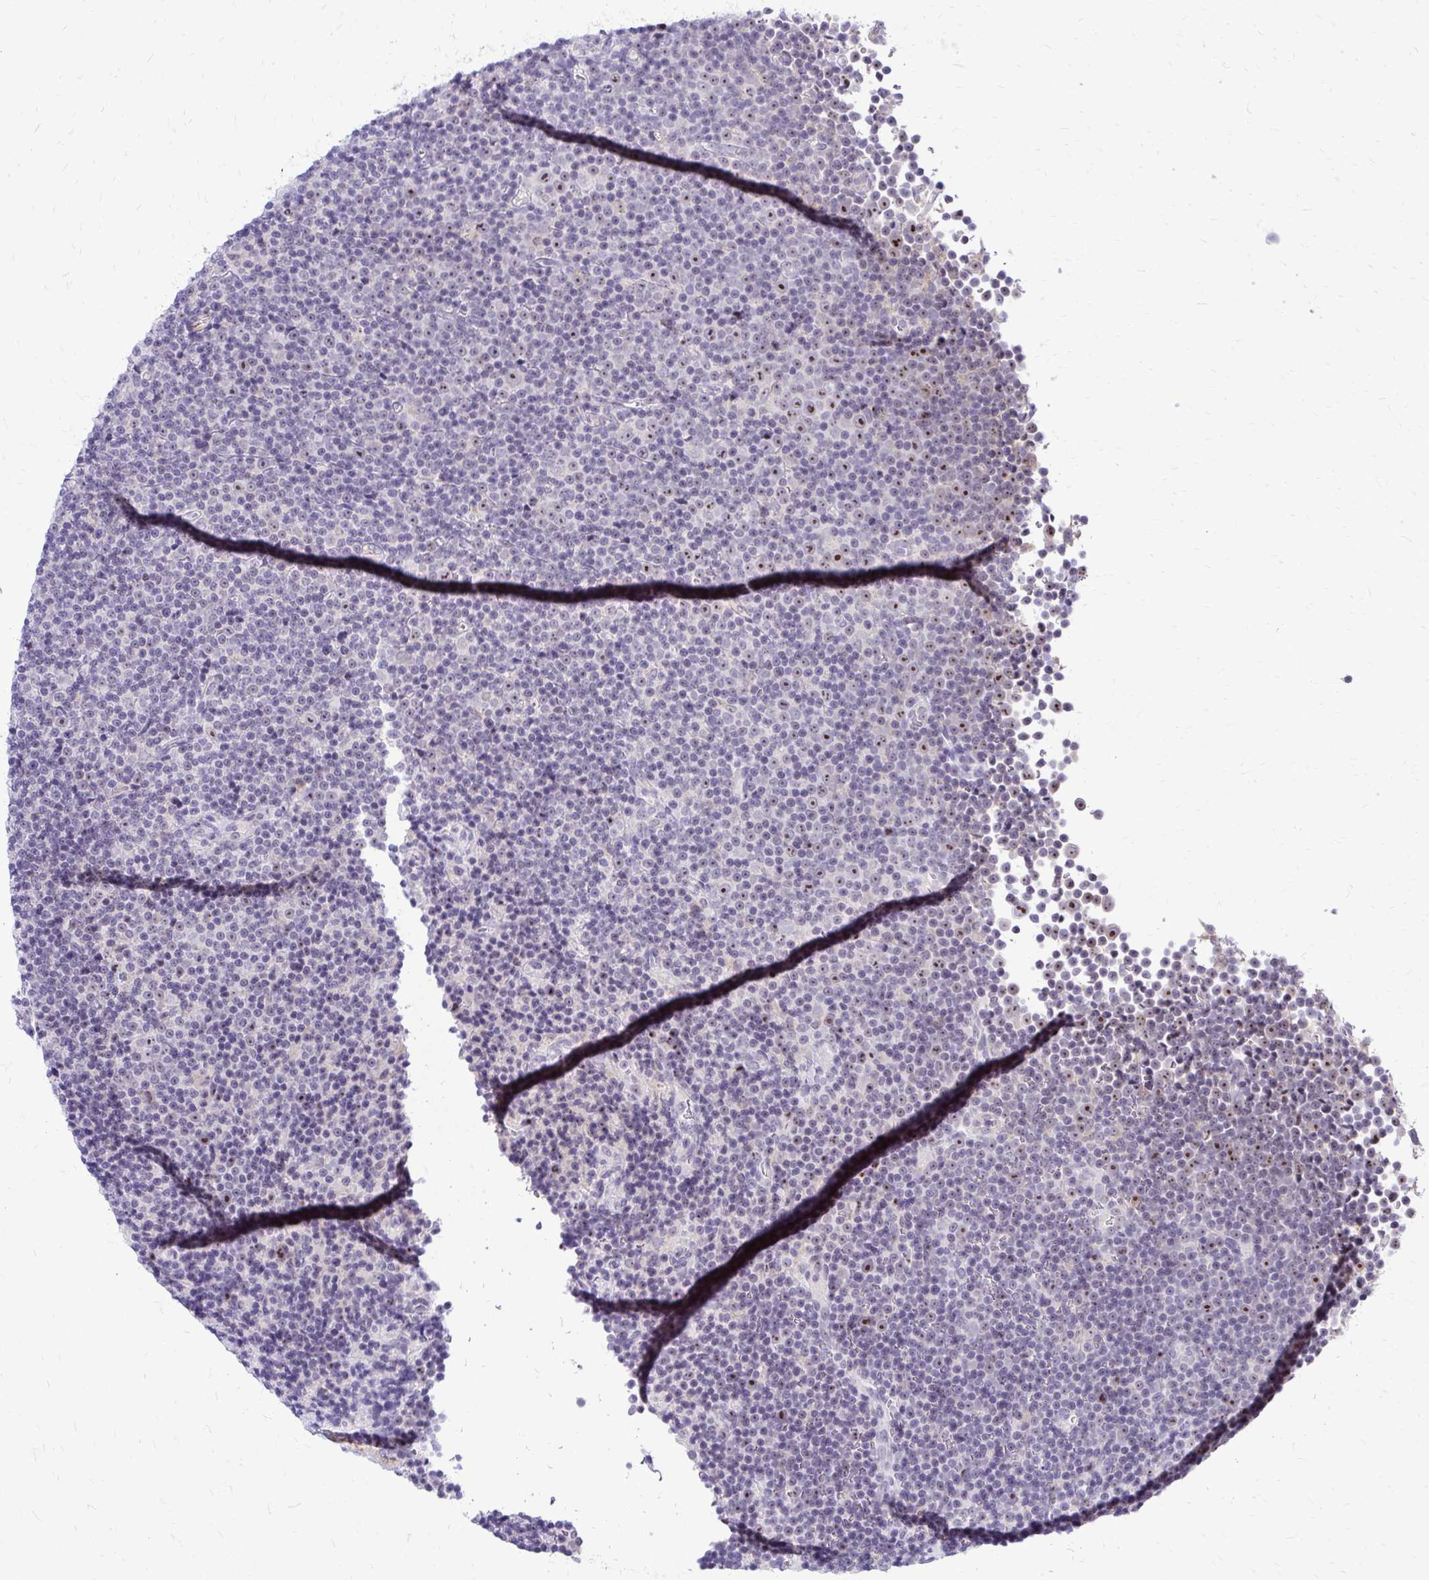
{"staining": {"intensity": "negative", "quantity": "none", "location": "none"}, "tissue": "lymphoma", "cell_type": "Tumor cells", "image_type": "cancer", "snomed": [{"axis": "morphology", "description": "Malignant lymphoma, non-Hodgkin's type, Low grade"}, {"axis": "topography", "description": "Lymph node"}], "caption": "Lymphoma stained for a protein using IHC displays no positivity tumor cells.", "gene": "NIFK", "patient": {"sex": "female", "age": 67}}